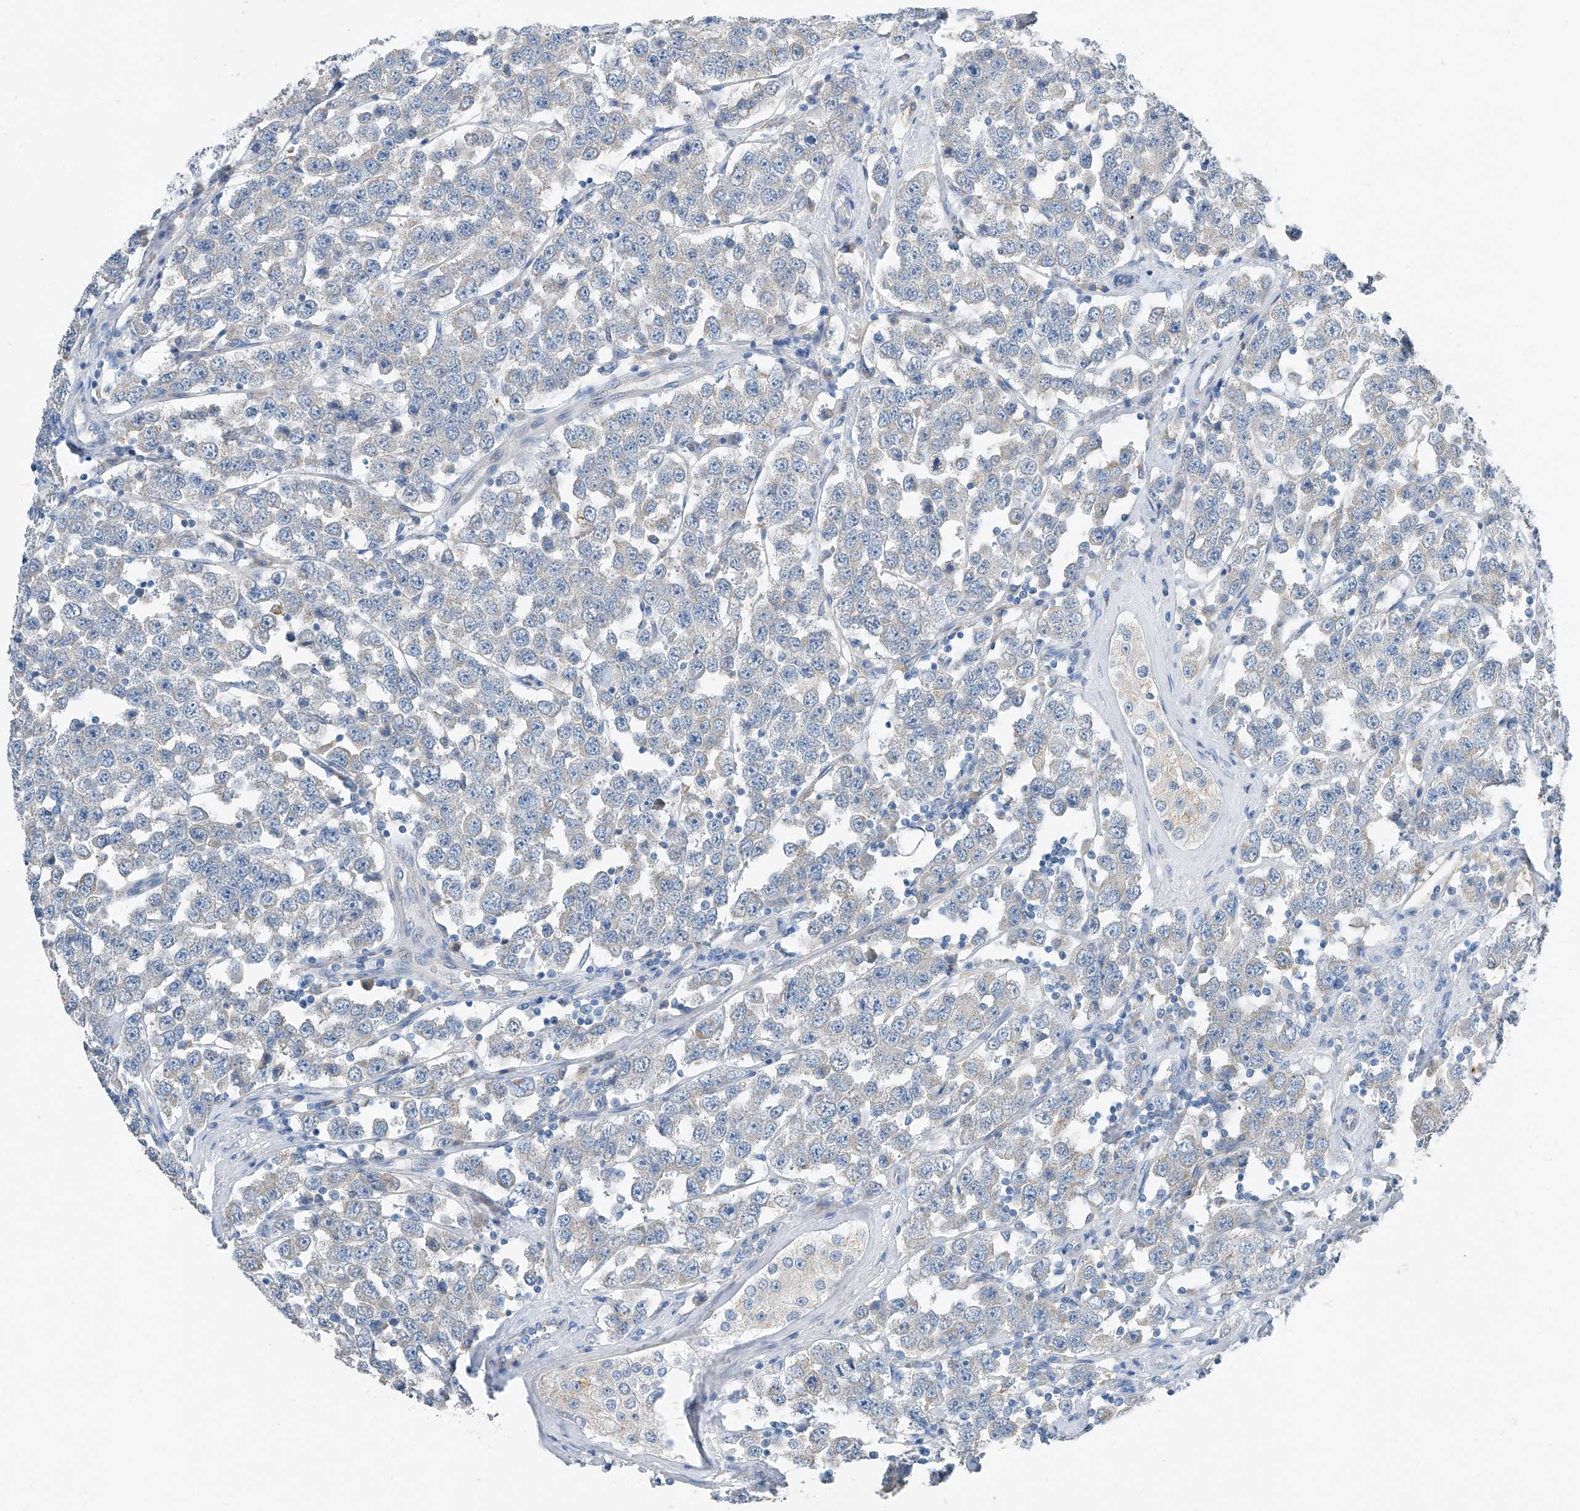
{"staining": {"intensity": "negative", "quantity": "none", "location": "none"}, "tissue": "testis cancer", "cell_type": "Tumor cells", "image_type": "cancer", "snomed": [{"axis": "morphology", "description": "Seminoma, NOS"}, {"axis": "topography", "description": "Testis"}], "caption": "There is no significant expression in tumor cells of testis cancer.", "gene": "MDGA1", "patient": {"sex": "male", "age": 28}}